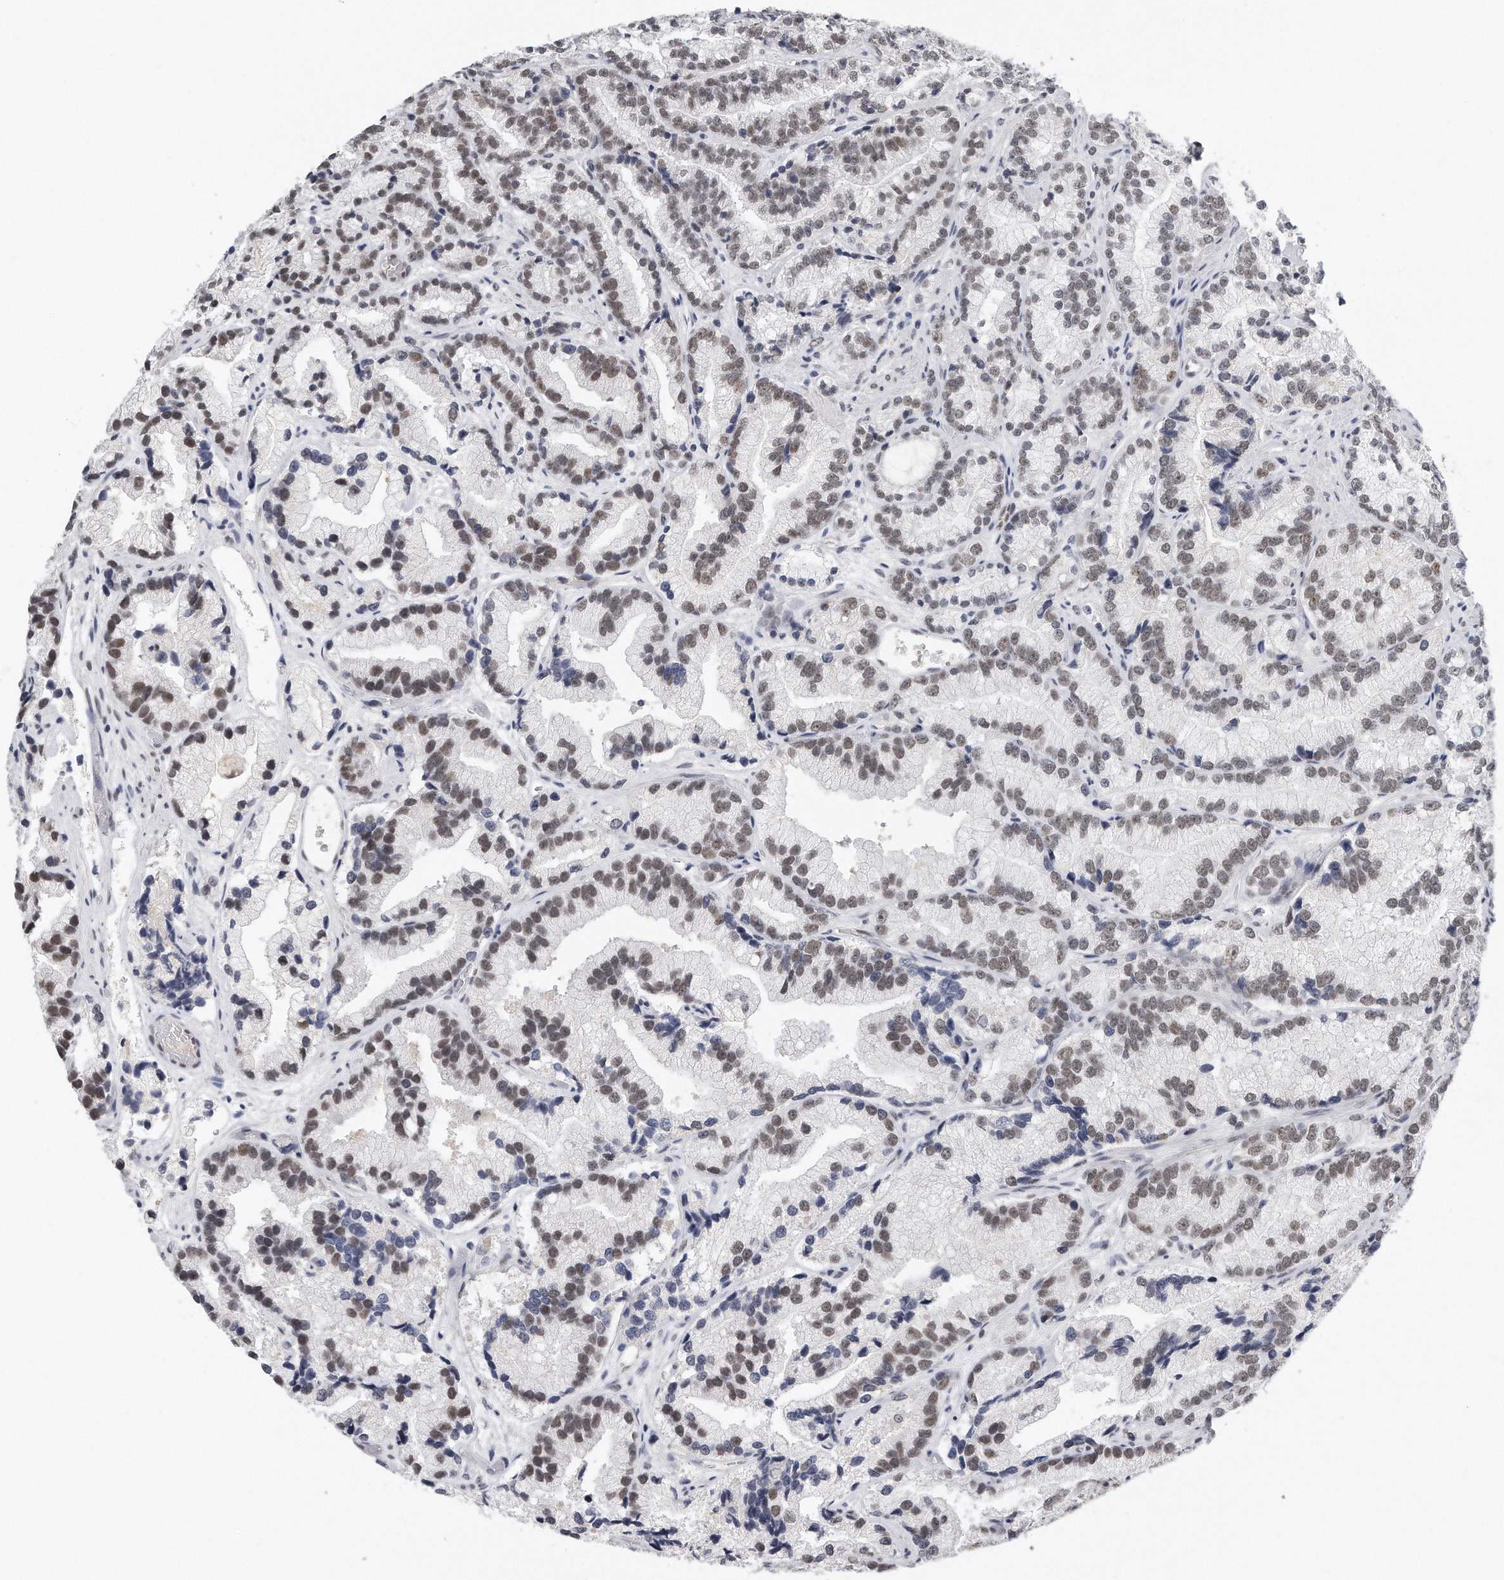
{"staining": {"intensity": "moderate", "quantity": ">75%", "location": "nuclear"}, "tissue": "prostate cancer", "cell_type": "Tumor cells", "image_type": "cancer", "snomed": [{"axis": "morphology", "description": "Adenocarcinoma, Low grade"}, {"axis": "topography", "description": "Prostate"}], "caption": "Human low-grade adenocarcinoma (prostate) stained with a protein marker exhibits moderate staining in tumor cells.", "gene": "CTBP2", "patient": {"sex": "male", "age": 89}}